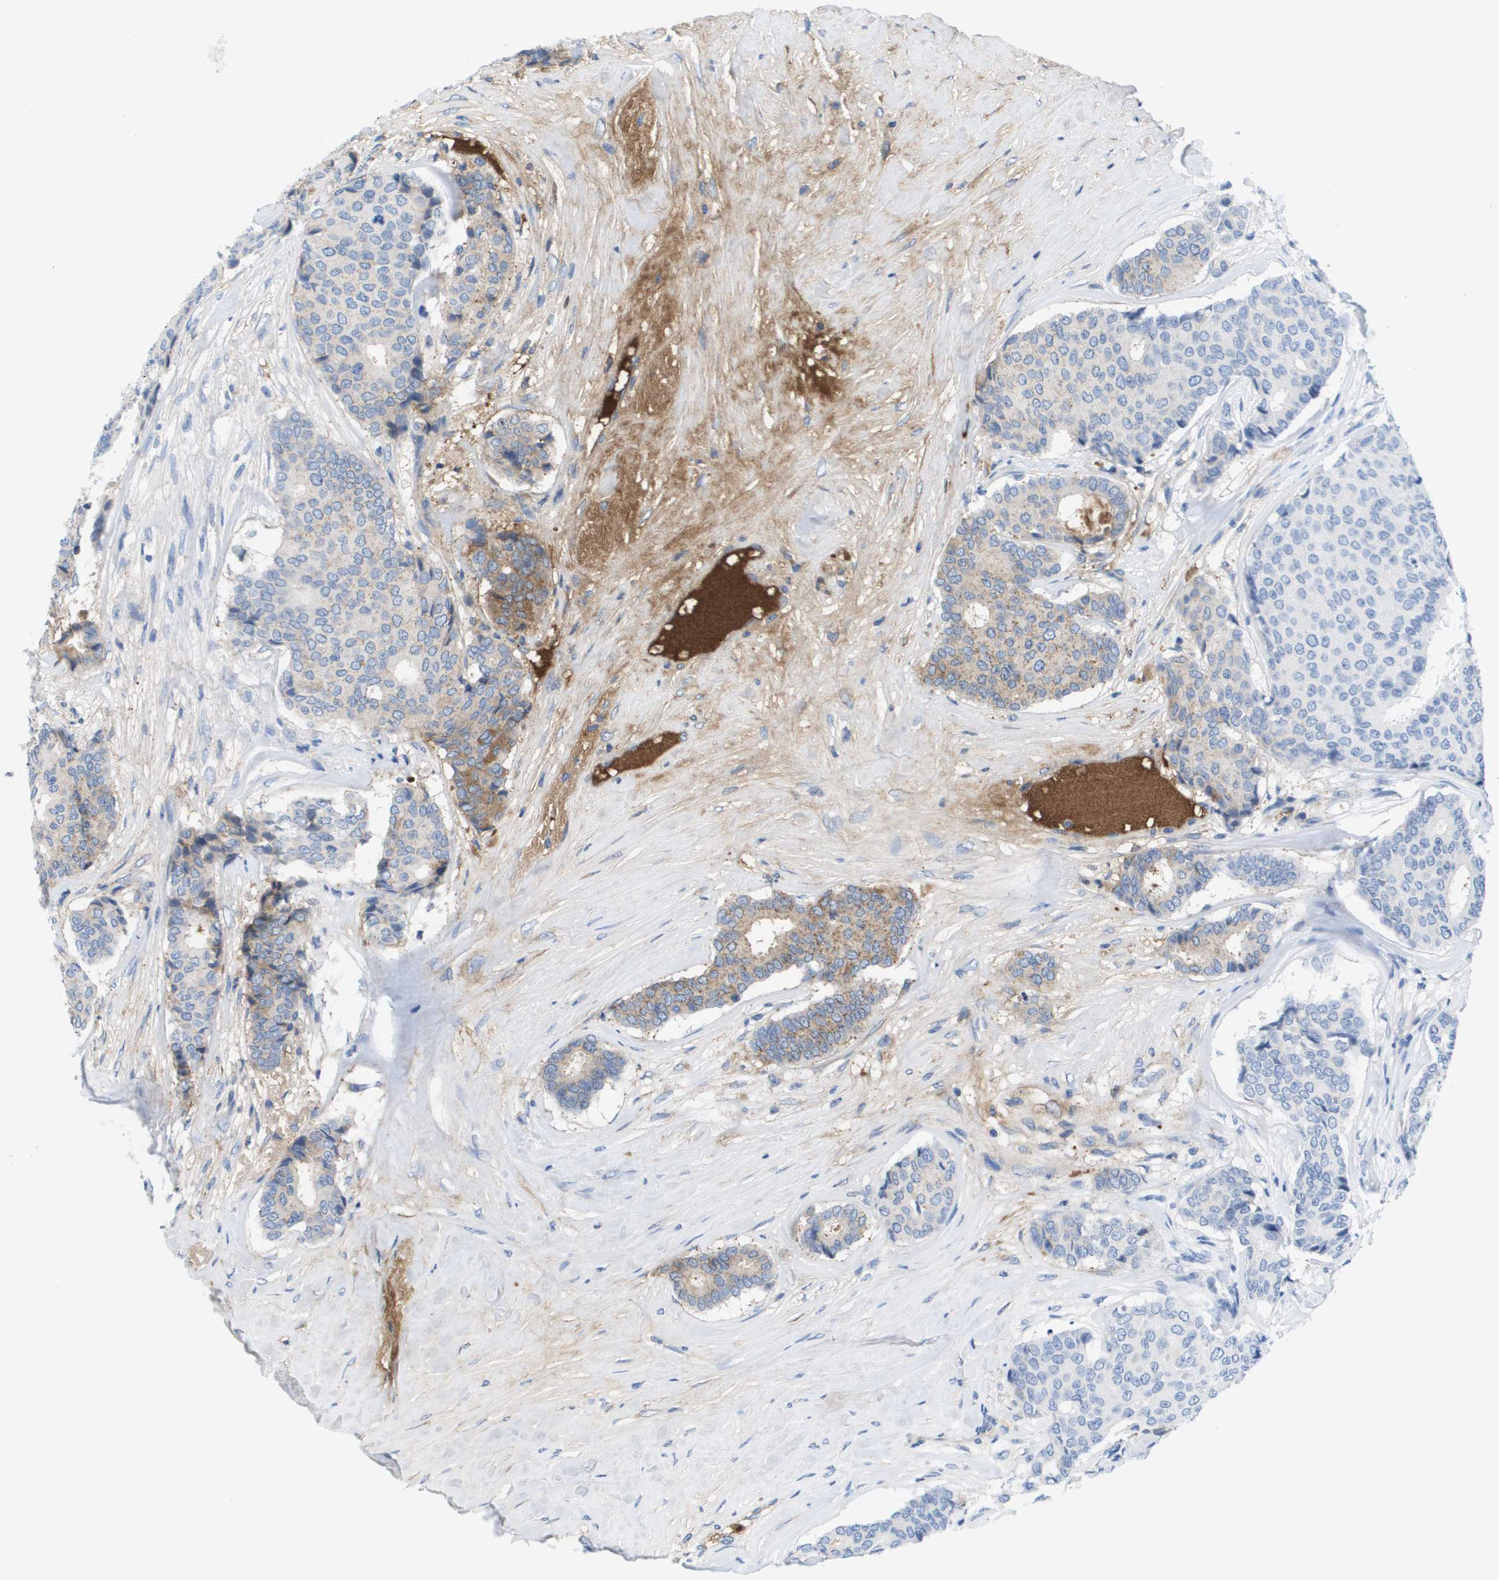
{"staining": {"intensity": "weak", "quantity": "<25%", "location": "cytoplasmic/membranous"}, "tissue": "breast cancer", "cell_type": "Tumor cells", "image_type": "cancer", "snomed": [{"axis": "morphology", "description": "Duct carcinoma"}, {"axis": "topography", "description": "Breast"}], "caption": "Human breast cancer (infiltrating ductal carcinoma) stained for a protein using immunohistochemistry demonstrates no expression in tumor cells.", "gene": "APOA1", "patient": {"sex": "female", "age": 75}}